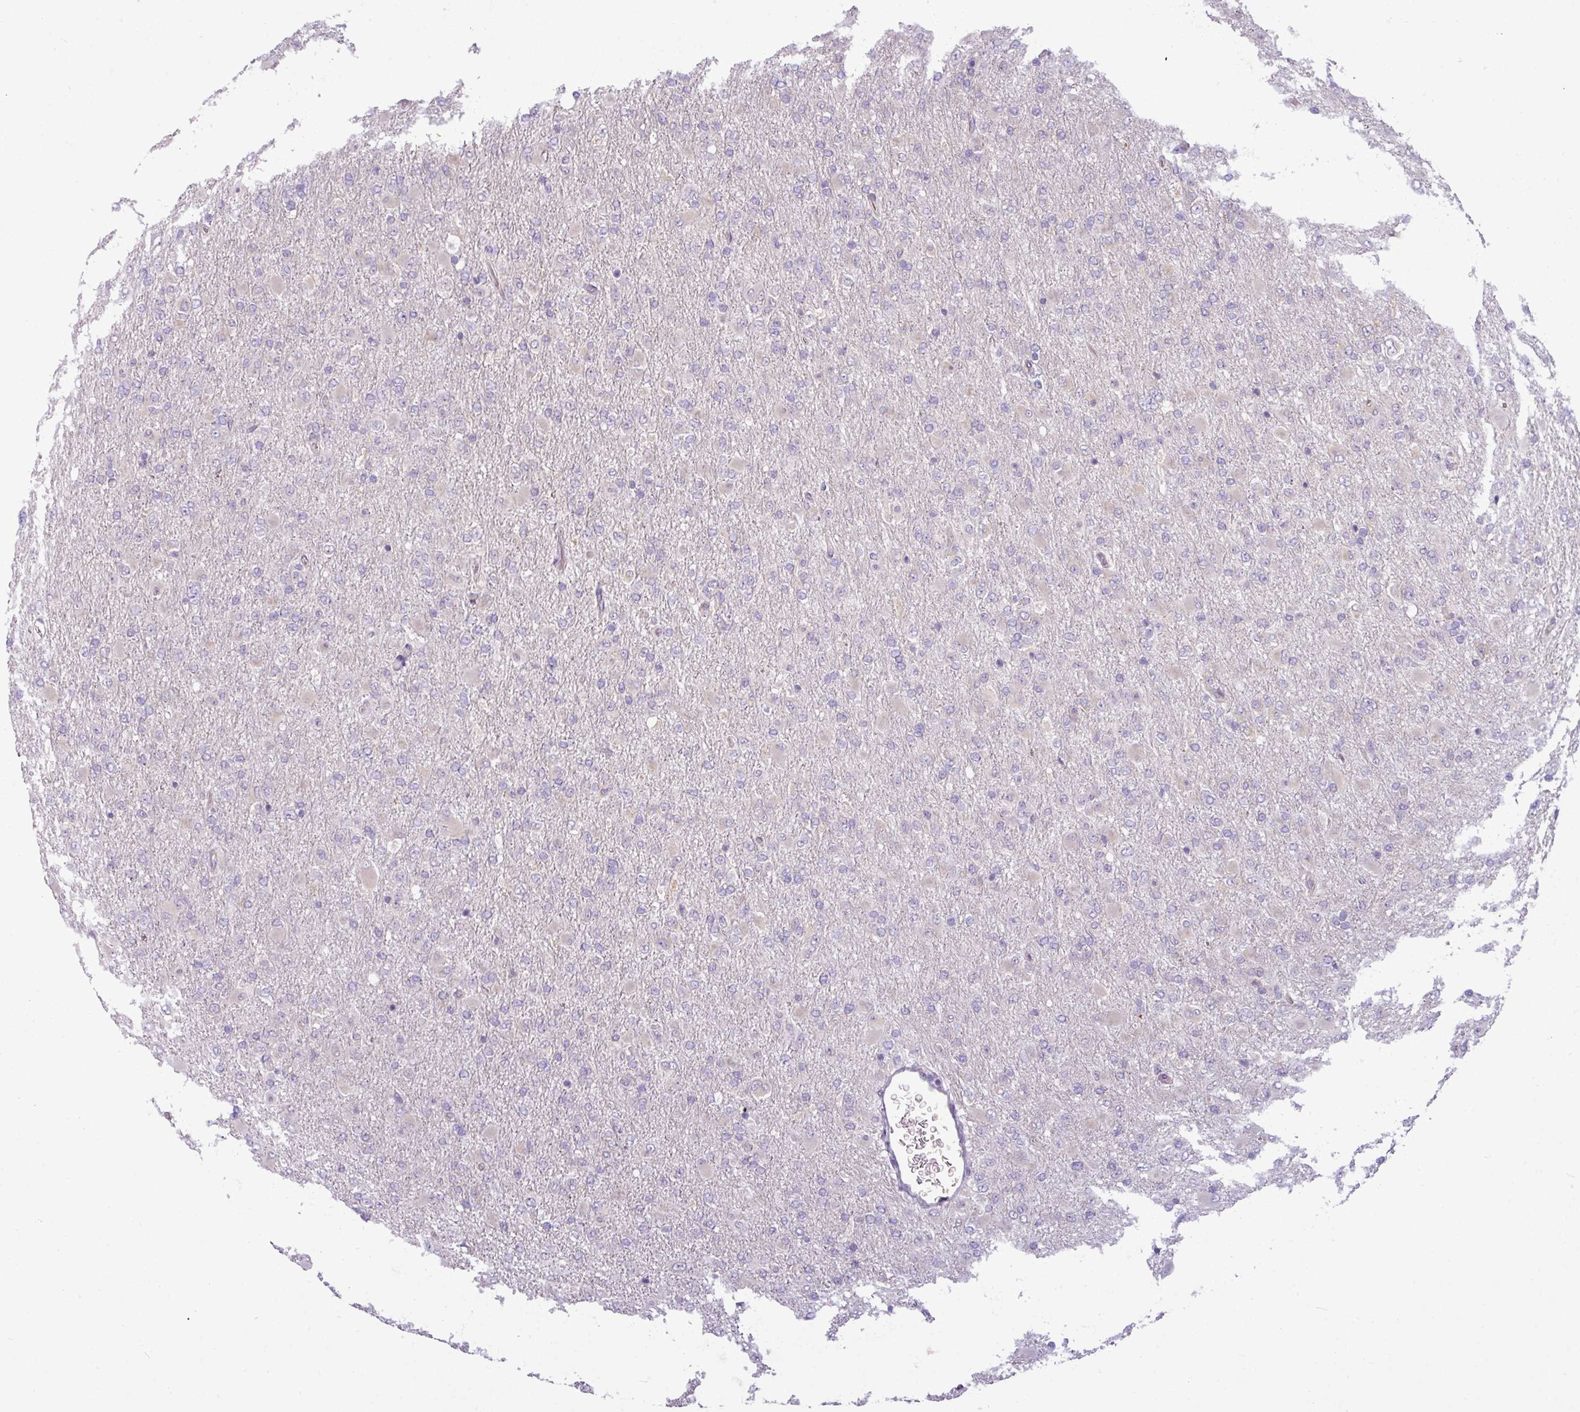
{"staining": {"intensity": "negative", "quantity": "none", "location": "none"}, "tissue": "glioma", "cell_type": "Tumor cells", "image_type": "cancer", "snomed": [{"axis": "morphology", "description": "Glioma, malignant, Low grade"}, {"axis": "topography", "description": "Brain"}], "caption": "The histopathology image reveals no significant expression in tumor cells of malignant glioma (low-grade).", "gene": "TOR1AIP2", "patient": {"sex": "male", "age": 65}}